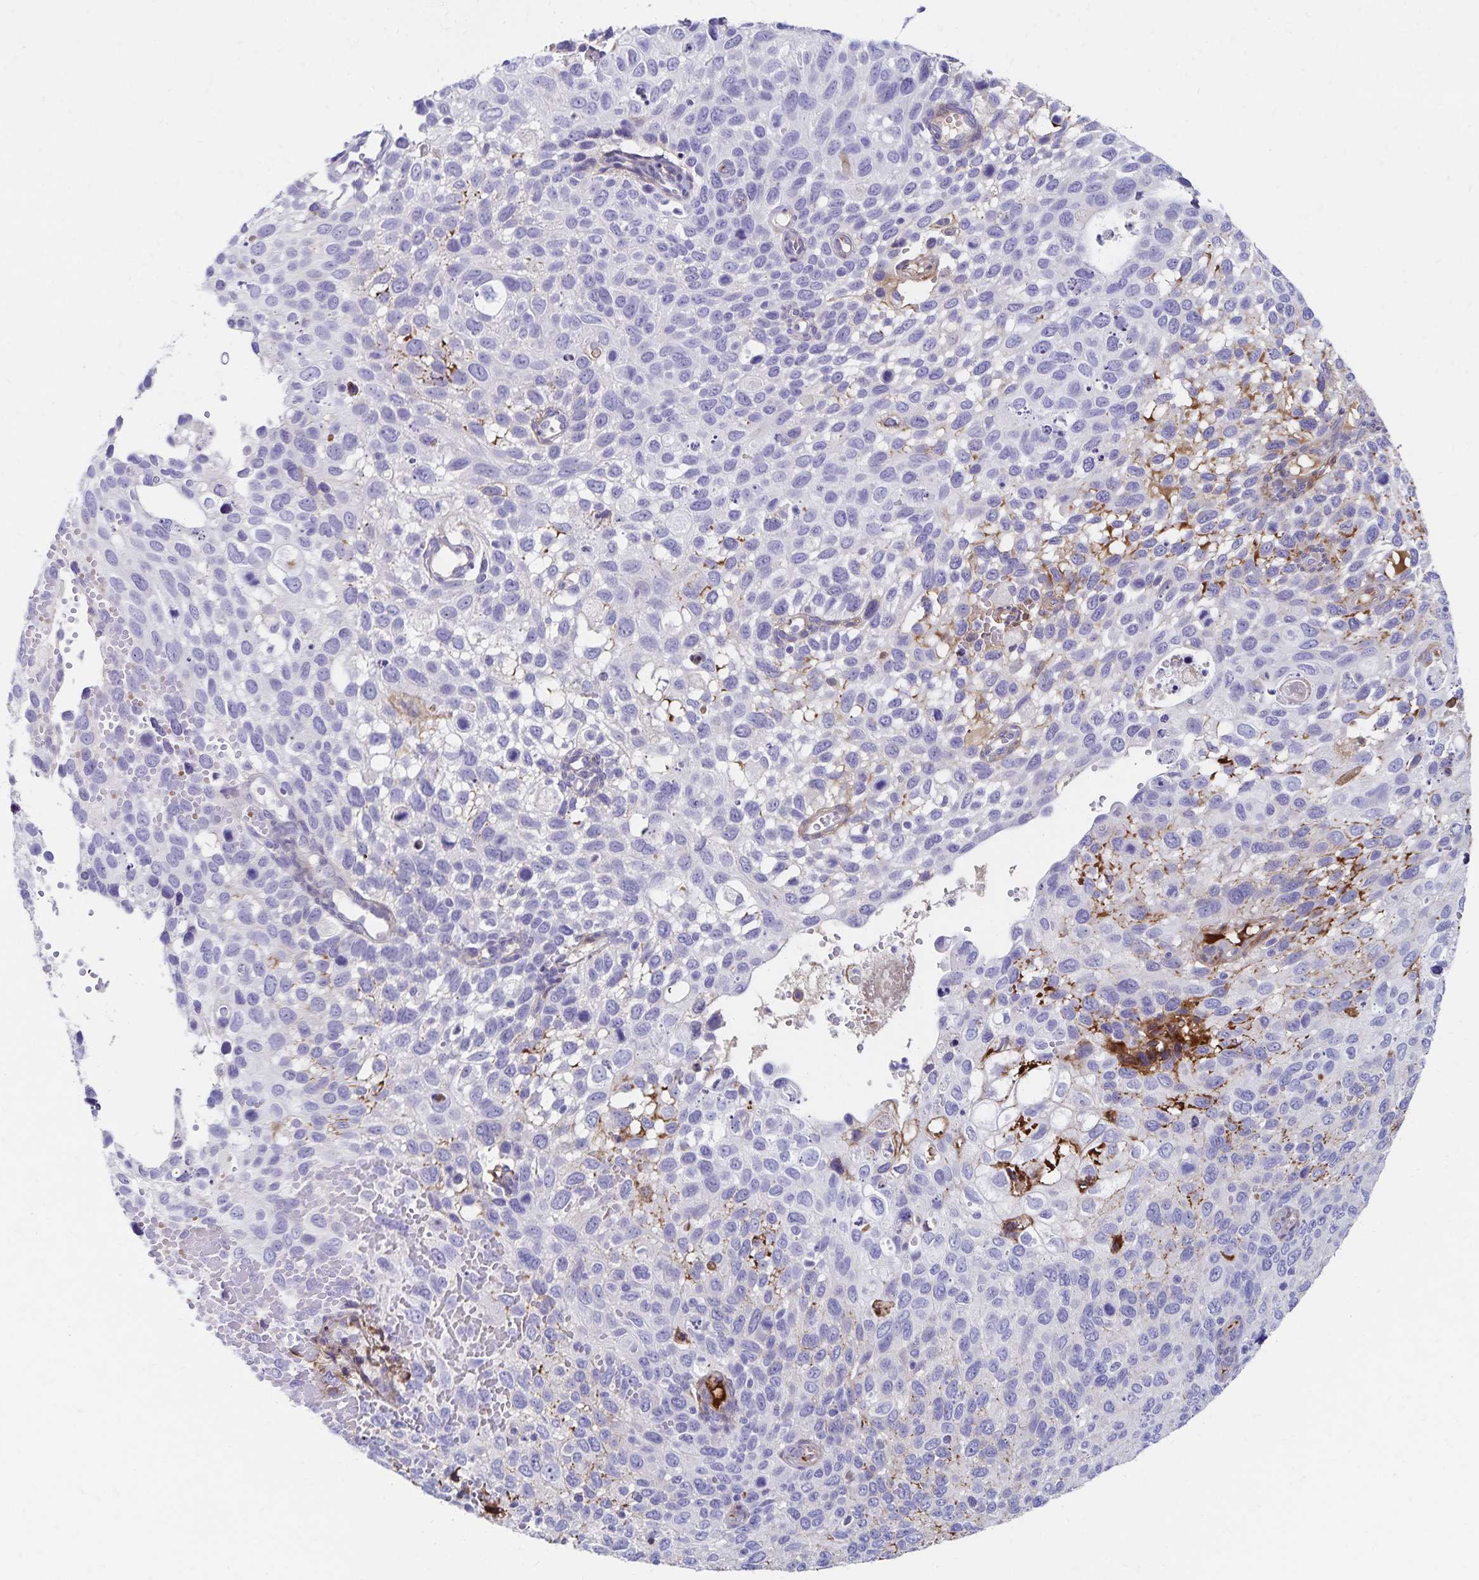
{"staining": {"intensity": "negative", "quantity": "none", "location": "none"}, "tissue": "cervical cancer", "cell_type": "Tumor cells", "image_type": "cancer", "snomed": [{"axis": "morphology", "description": "Squamous cell carcinoma, NOS"}, {"axis": "topography", "description": "Cervix"}], "caption": "A micrograph of human cervical cancer is negative for staining in tumor cells.", "gene": "NECAP1", "patient": {"sex": "female", "age": 70}}